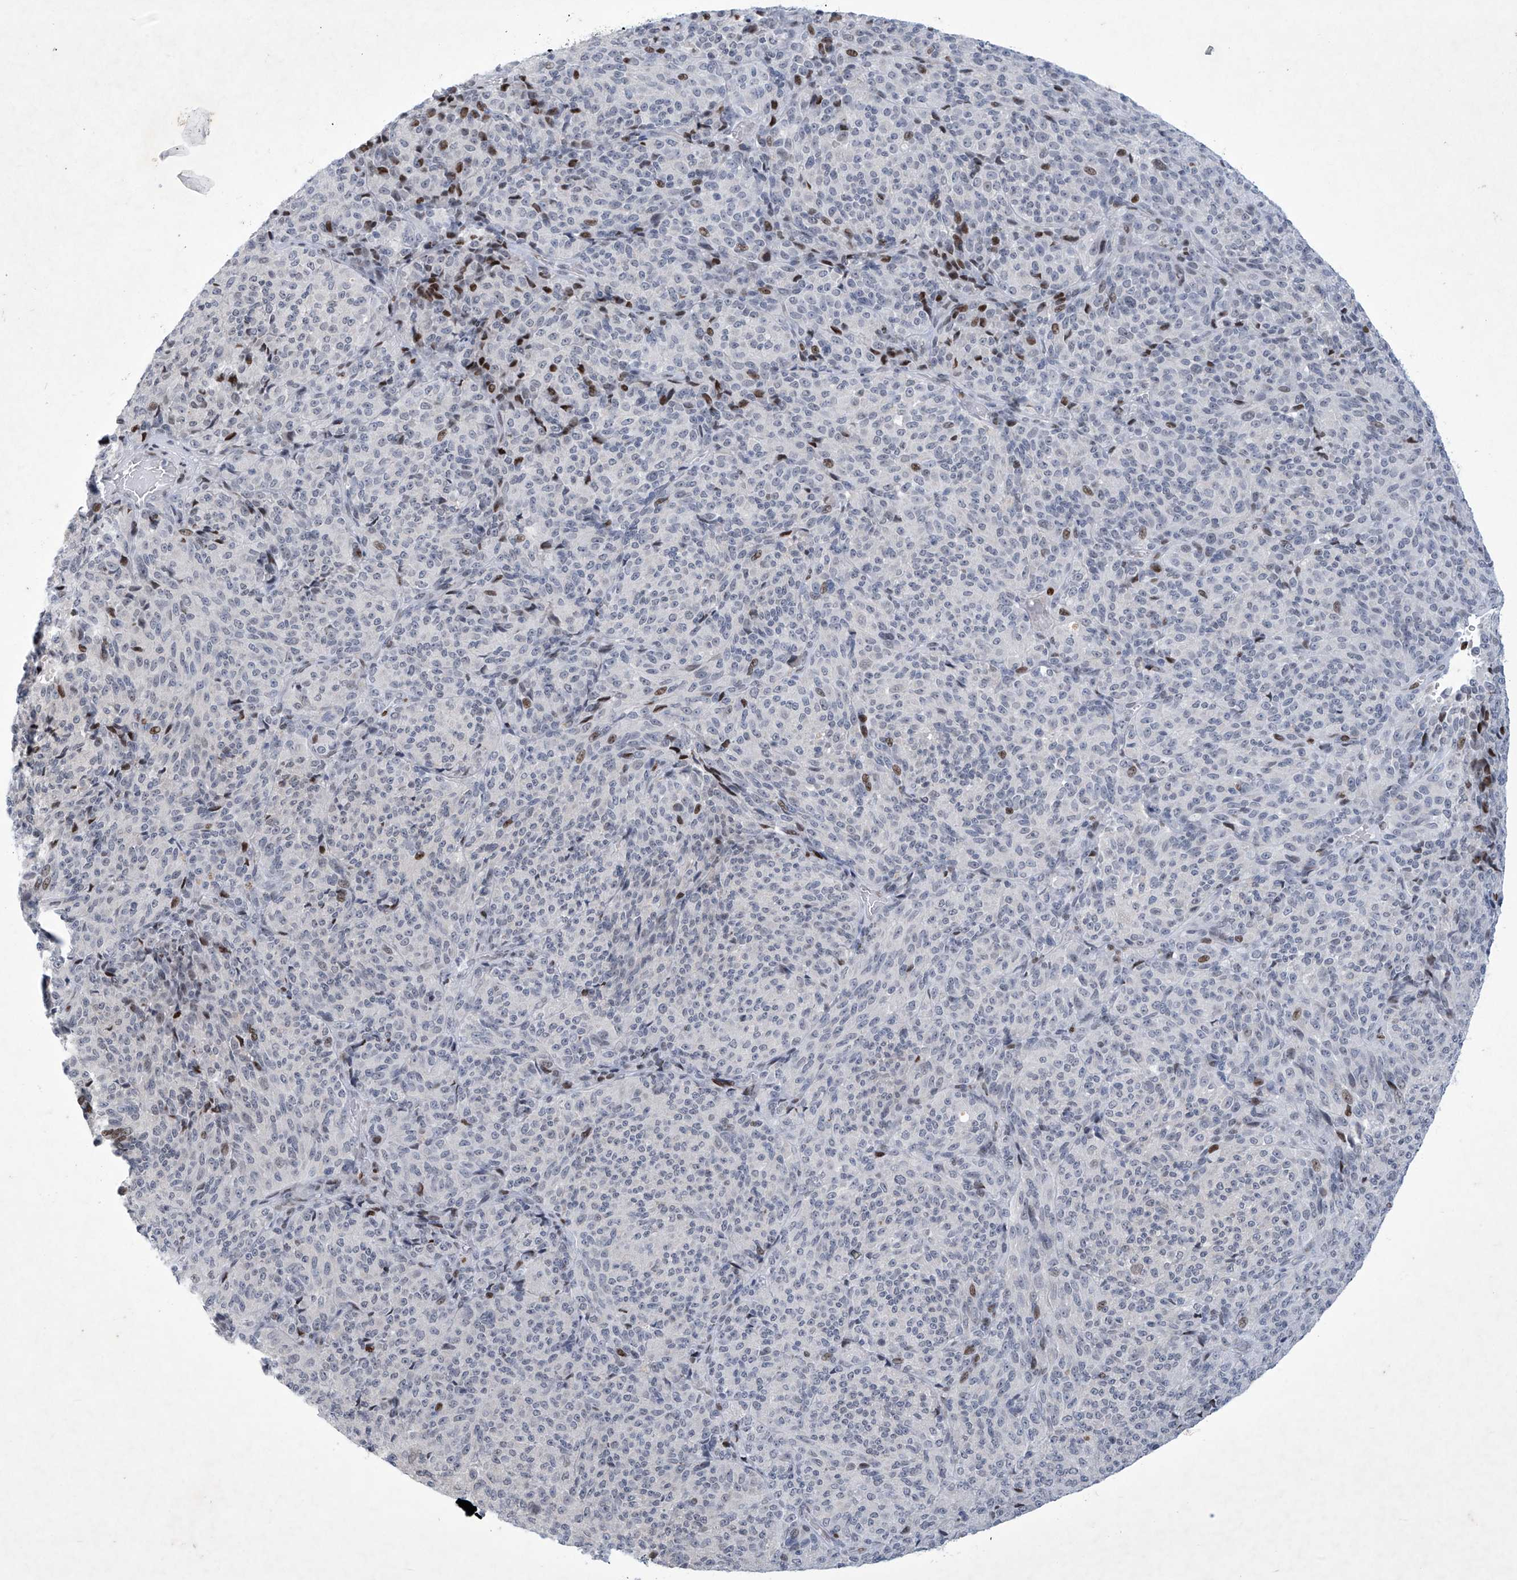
{"staining": {"intensity": "negative", "quantity": "none", "location": "none"}, "tissue": "melanoma", "cell_type": "Tumor cells", "image_type": "cancer", "snomed": [{"axis": "morphology", "description": "Malignant melanoma, Metastatic site"}, {"axis": "topography", "description": "Brain"}], "caption": "High power microscopy photomicrograph of an immunohistochemistry image of malignant melanoma (metastatic site), revealing no significant expression in tumor cells.", "gene": "RFX7", "patient": {"sex": "female", "age": 56}}